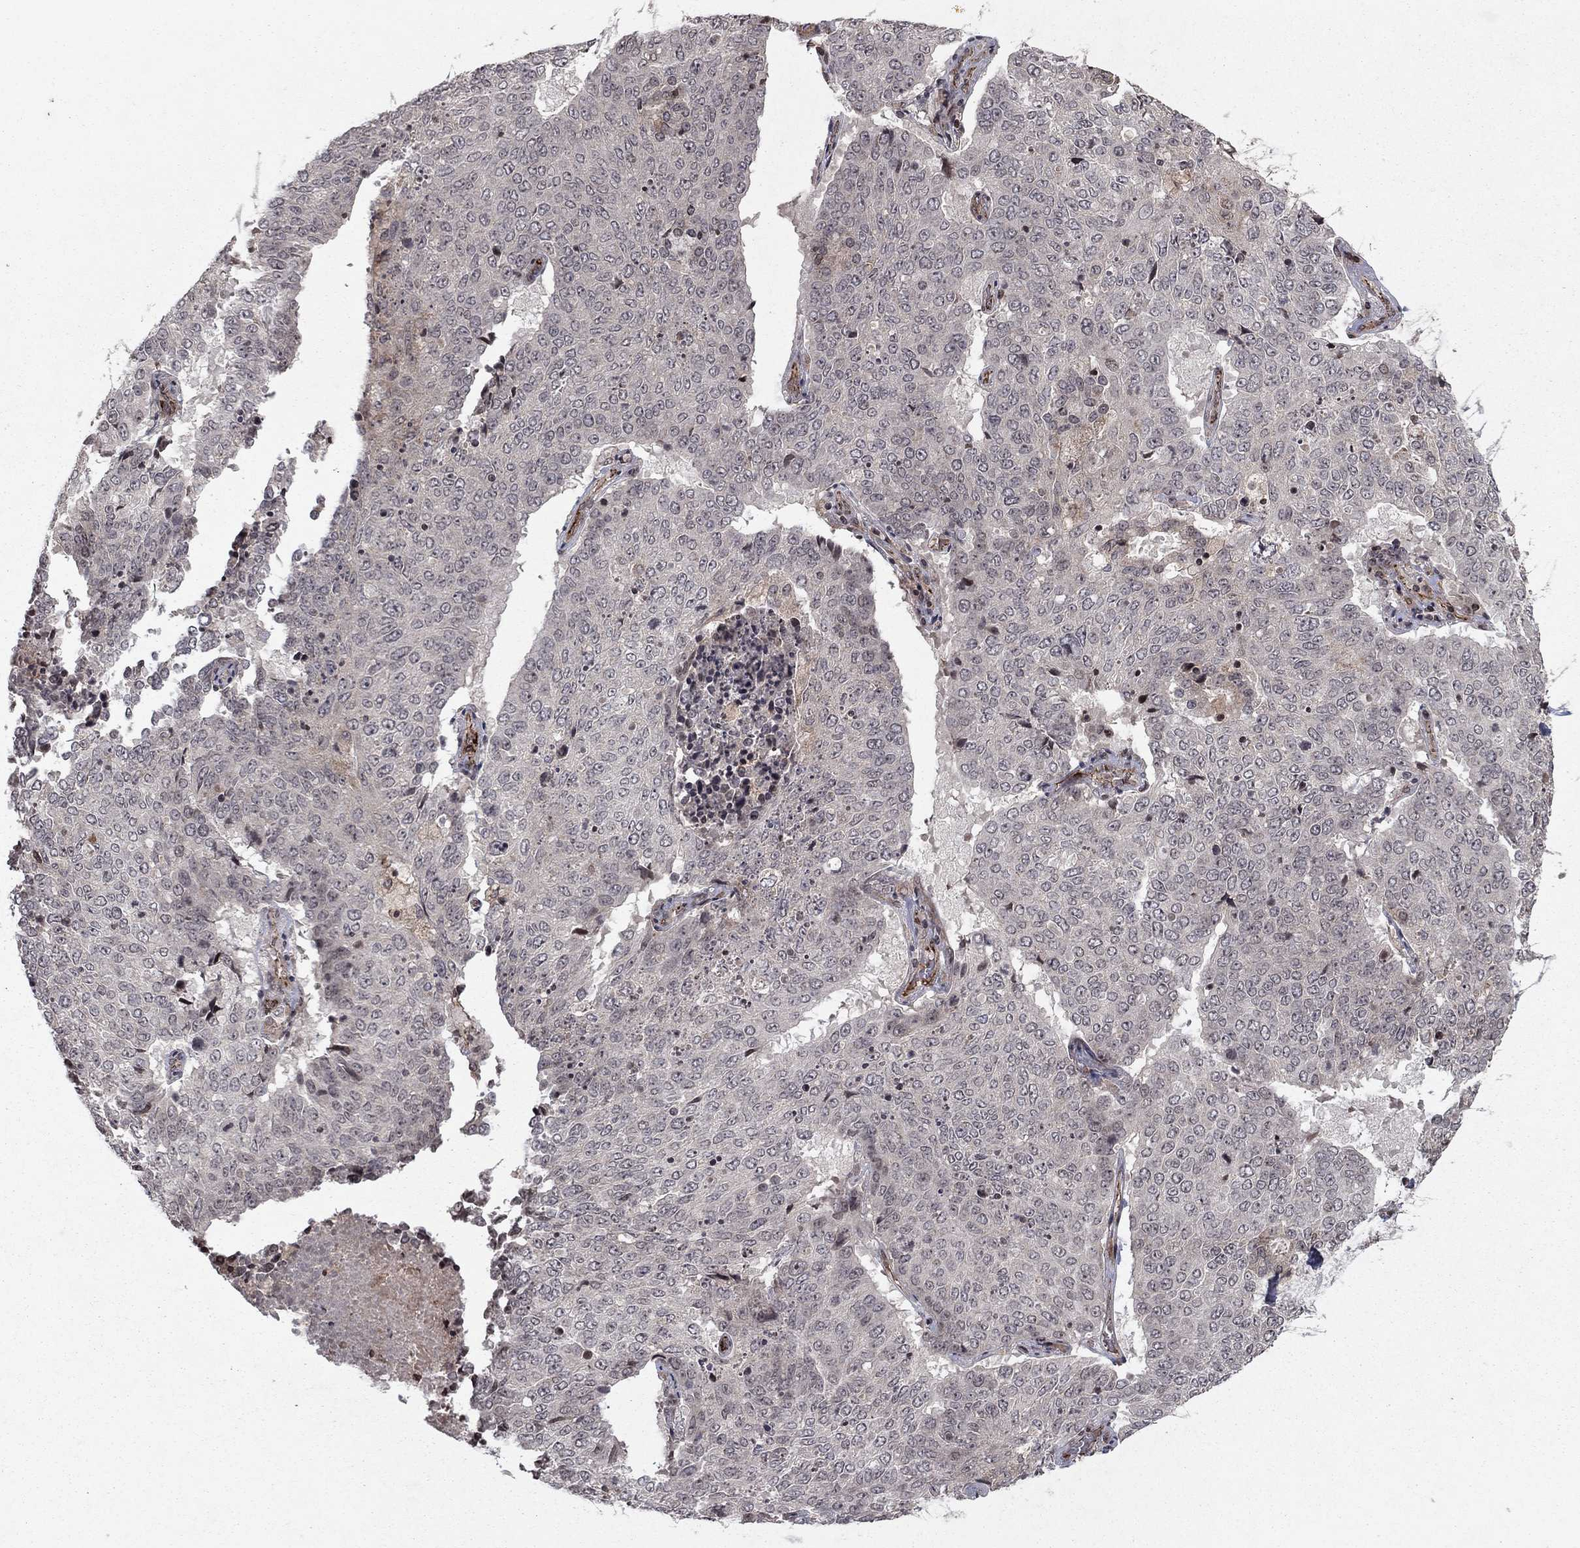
{"staining": {"intensity": "negative", "quantity": "none", "location": "none"}, "tissue": "lung cancer", "cell_type": "Tumor cells", "image_type": "cancer", "snomed": [{"axis": "morphology", "description": "Normal tissue, NOS"}, {"axis": "morphology", "description": "Squamous cell carcinoma, NOS"}, {"axis": "topography", "description": "Bronchus"}, {"axis": "topography", "description": "Lung"}], "caption": "Human lung cancer stained for a protein using immunohistochemistry reveals no positivity in tumor cells.", "gene": "SORBS1", "patient": {"sex": "male", "age": 64}}